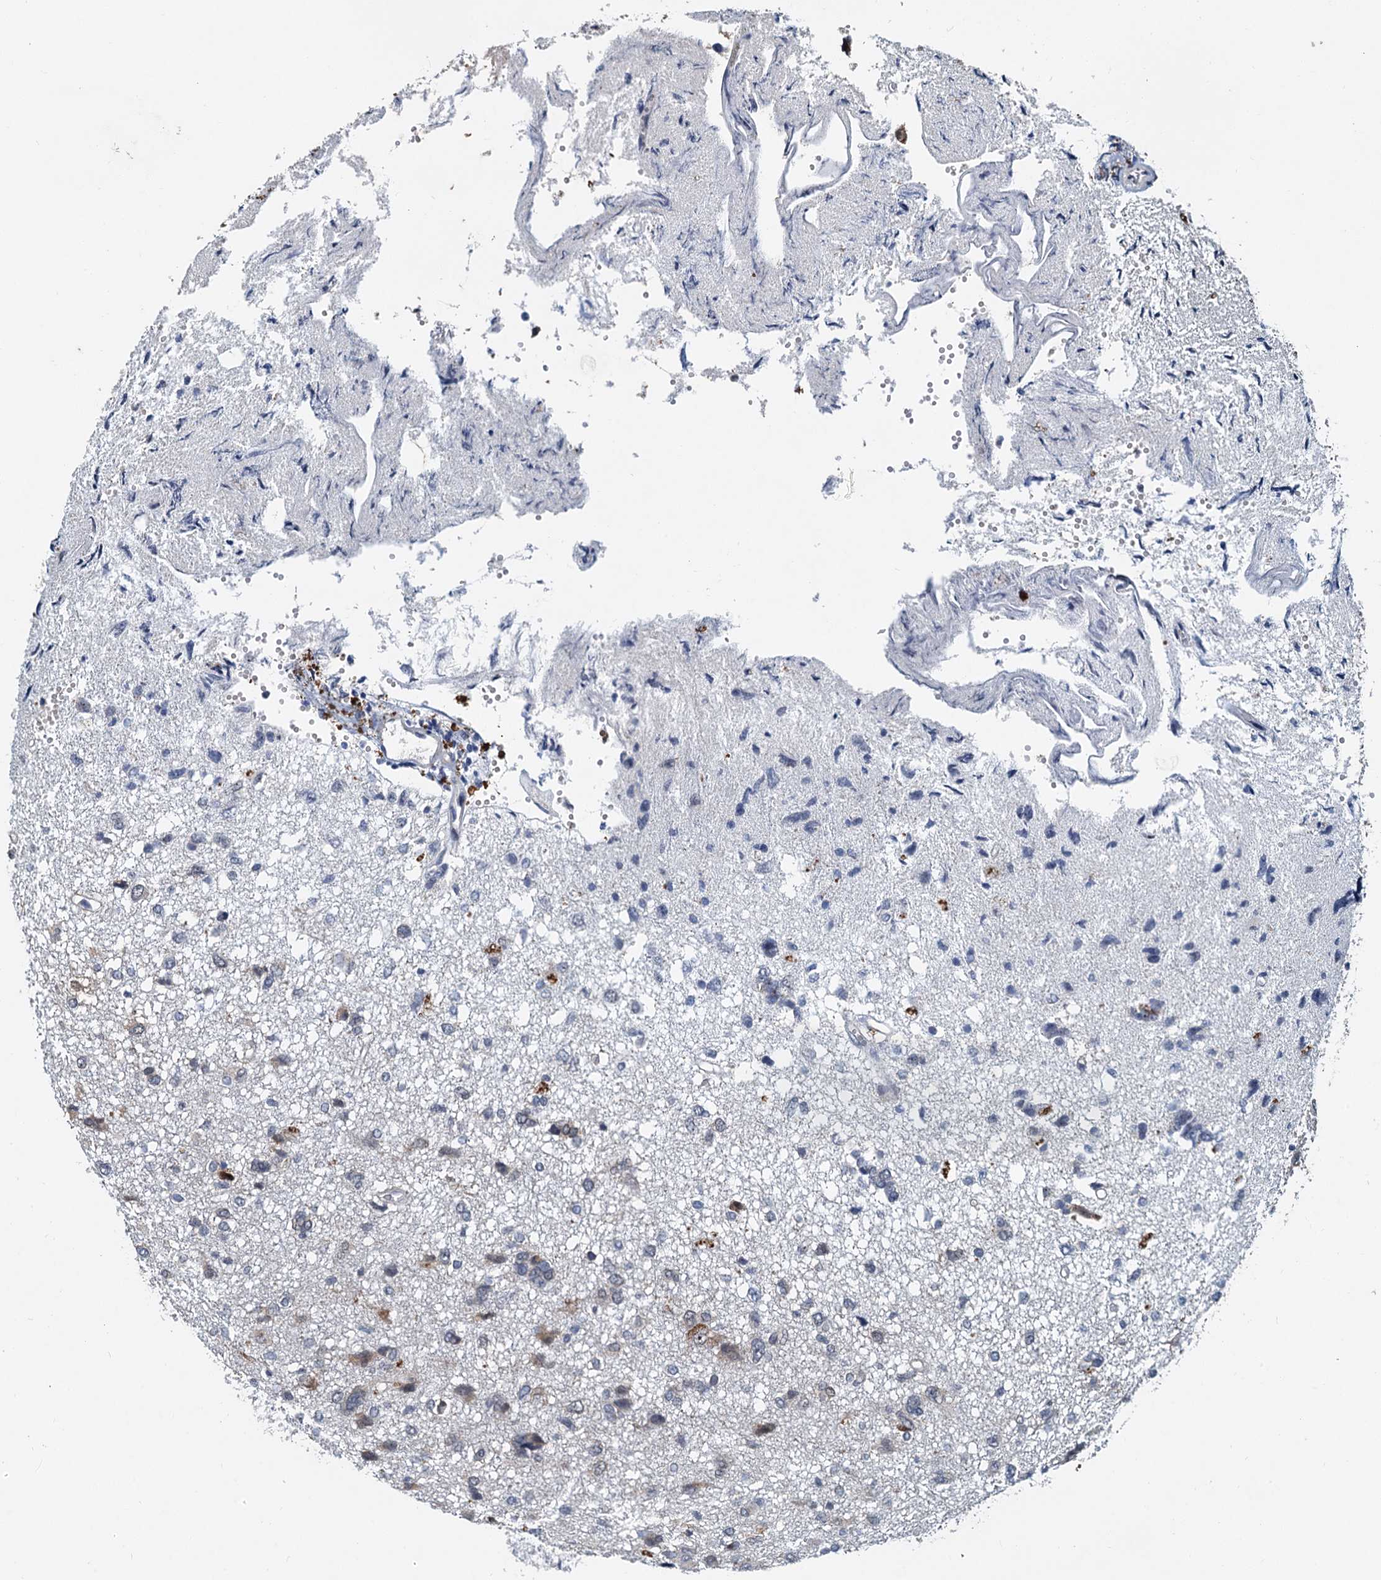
{"staining": {"intensity": "negative", "quantity": "none", "location": "none"}, "tissue": "glioma", "cell_type": "Tumor cells", "image_type": "cancer", "snomed": [{"axis": "morphology", "description": "Glioma, malignant, High grade"}, {"axis": "topography", "description": "Brain"}], "caption": "Immunohistochemistry (IHC) histopathology image of neoplastic tissue: human glioma stained with DAB (3,3'-diaminobenzidine) reveals no significant protein expression in tumor cells.", "gene": "DNAJC21", "patient": {"sex": "female", "age": 59}}